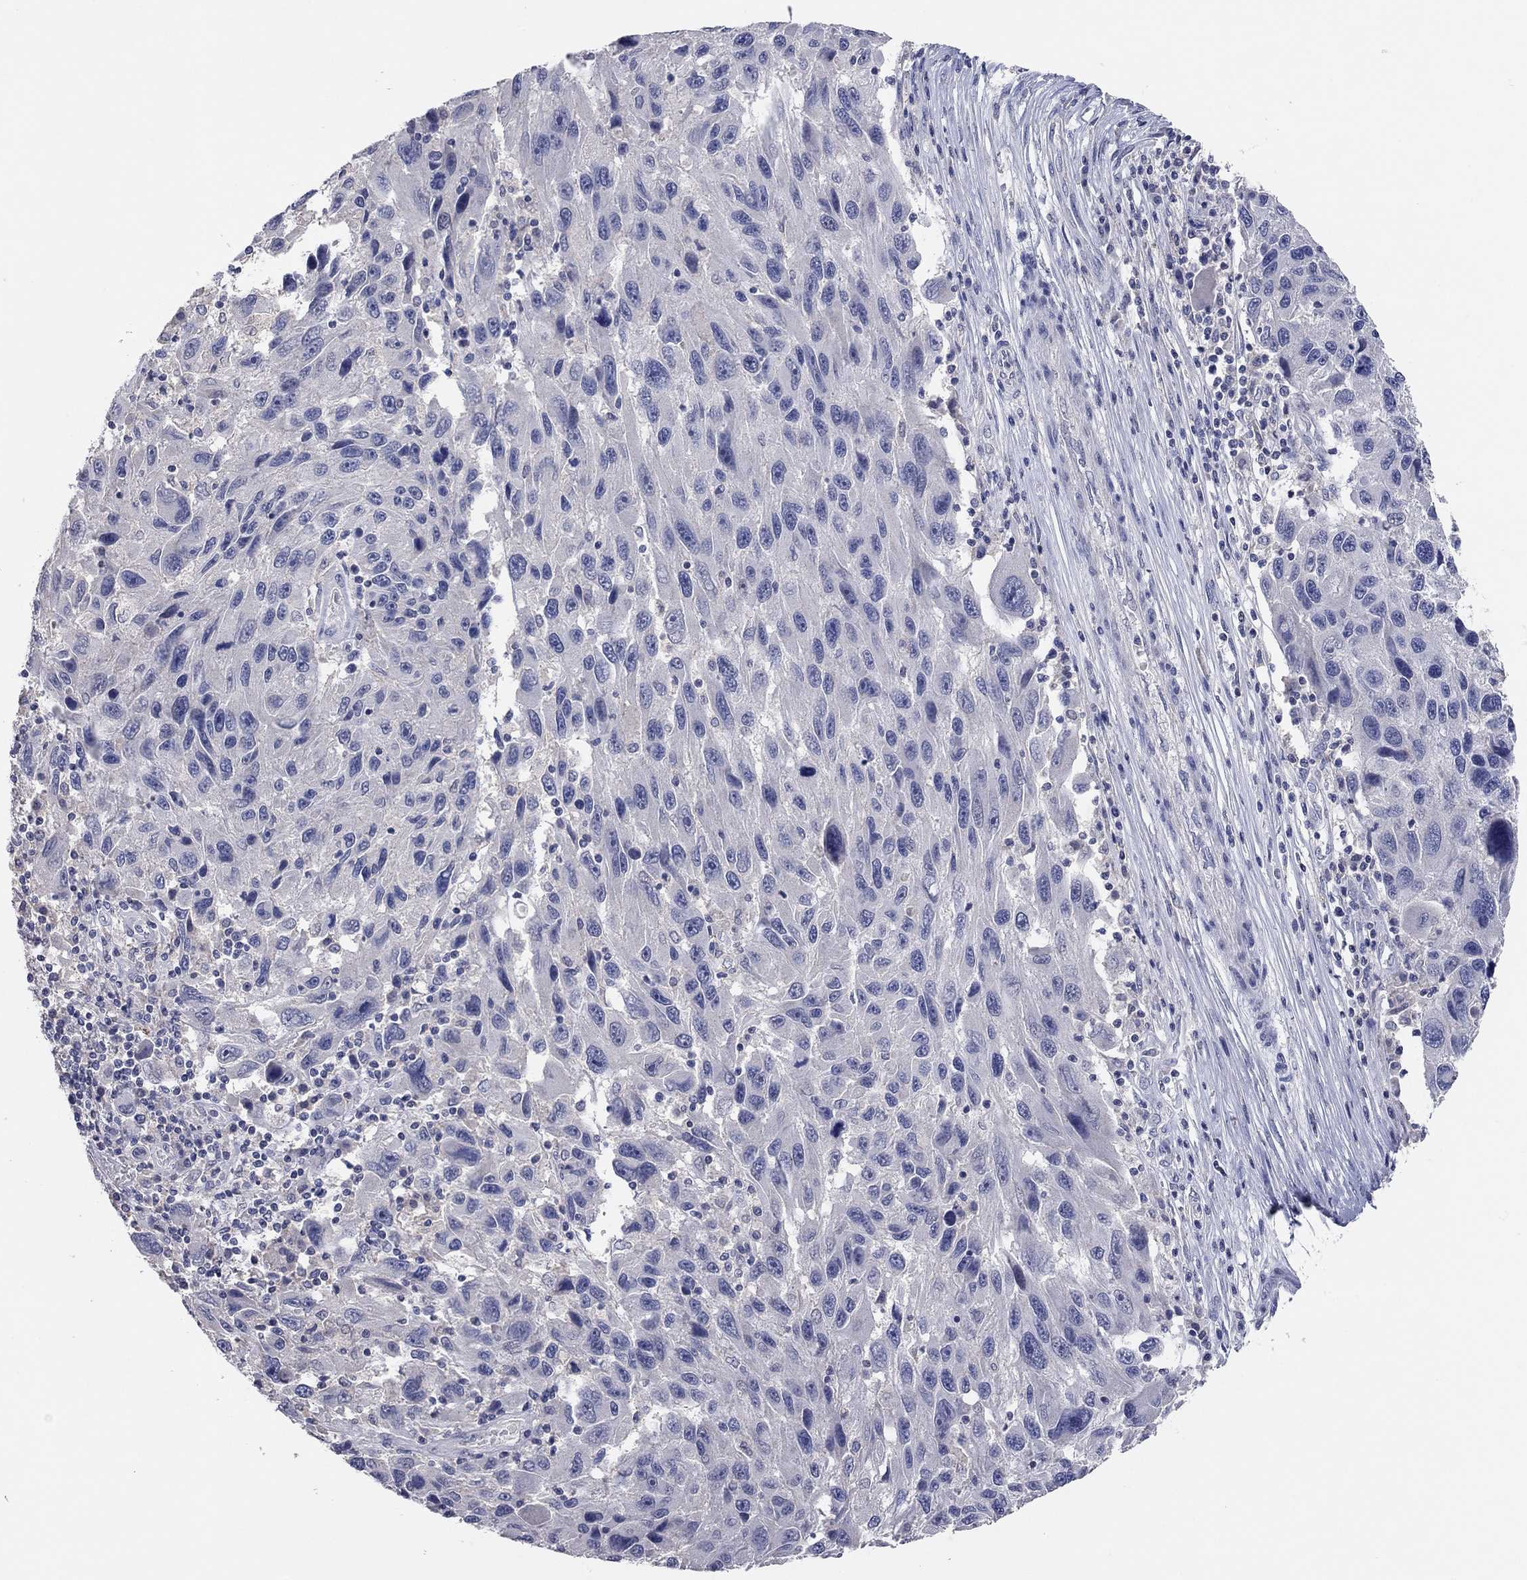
{"staining": {"intensity": "negative", "quantity": "none", "location": "none"}, "tissue": "melanoma", "cell_type": "Tumor cells", "image_type": "cancer", "snomed": [{"axis": "morphology", "description": "Malignant melanoma, NOS"}, {"axis": "topography", "description": "Skin"}], "caption": "DAB immunohistochemical staining of human melanoma shows no significant expression in tumor cells.", "gene": "MMP13", "patient": {"sex": "male", "age": 53}}